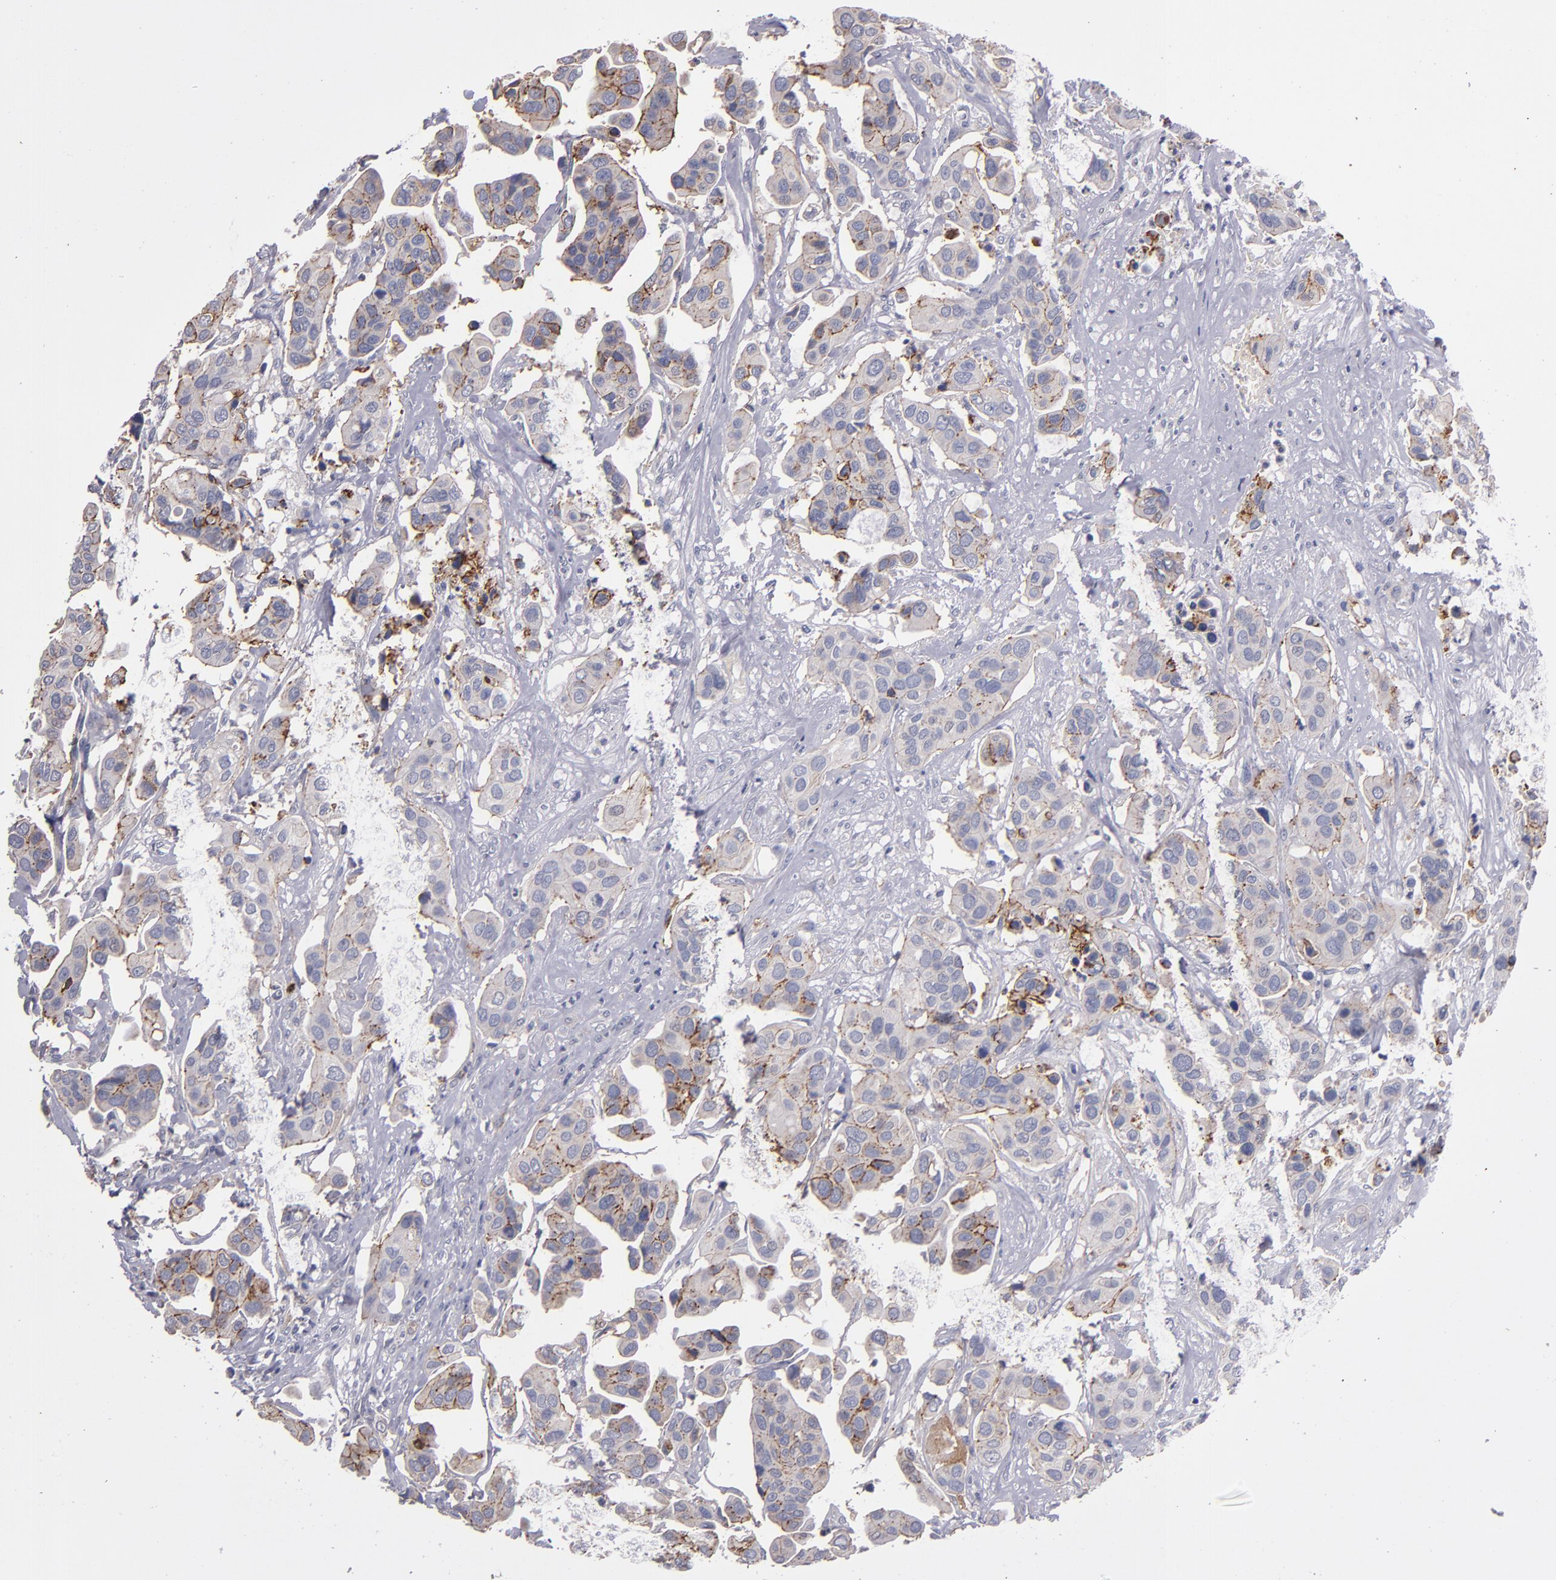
{"staining": {"intensity": "moderate", "quantity": "25%-75%", "location": "cytoplasmic/membranous"}, "tissue": "urothelial cancer", "cell_type": "Tumor cells", "image_type": "cancer", "snomed": [{"axis": "morphology", "description": "Adenocarcinoma, NOS"}, {"axis": "topography", "description": "Urinary bladder"}], "caption": "Protein expression analysis of human adenocarcinoma reveals moderate cytoplasmic/membranous staining in about 25%-75% of tumor cells. (DAB = brown stain, brightfield microscopy at high magnification).", "gene": "CLDN5", "patient": {"sex": "male", "age": 61}}